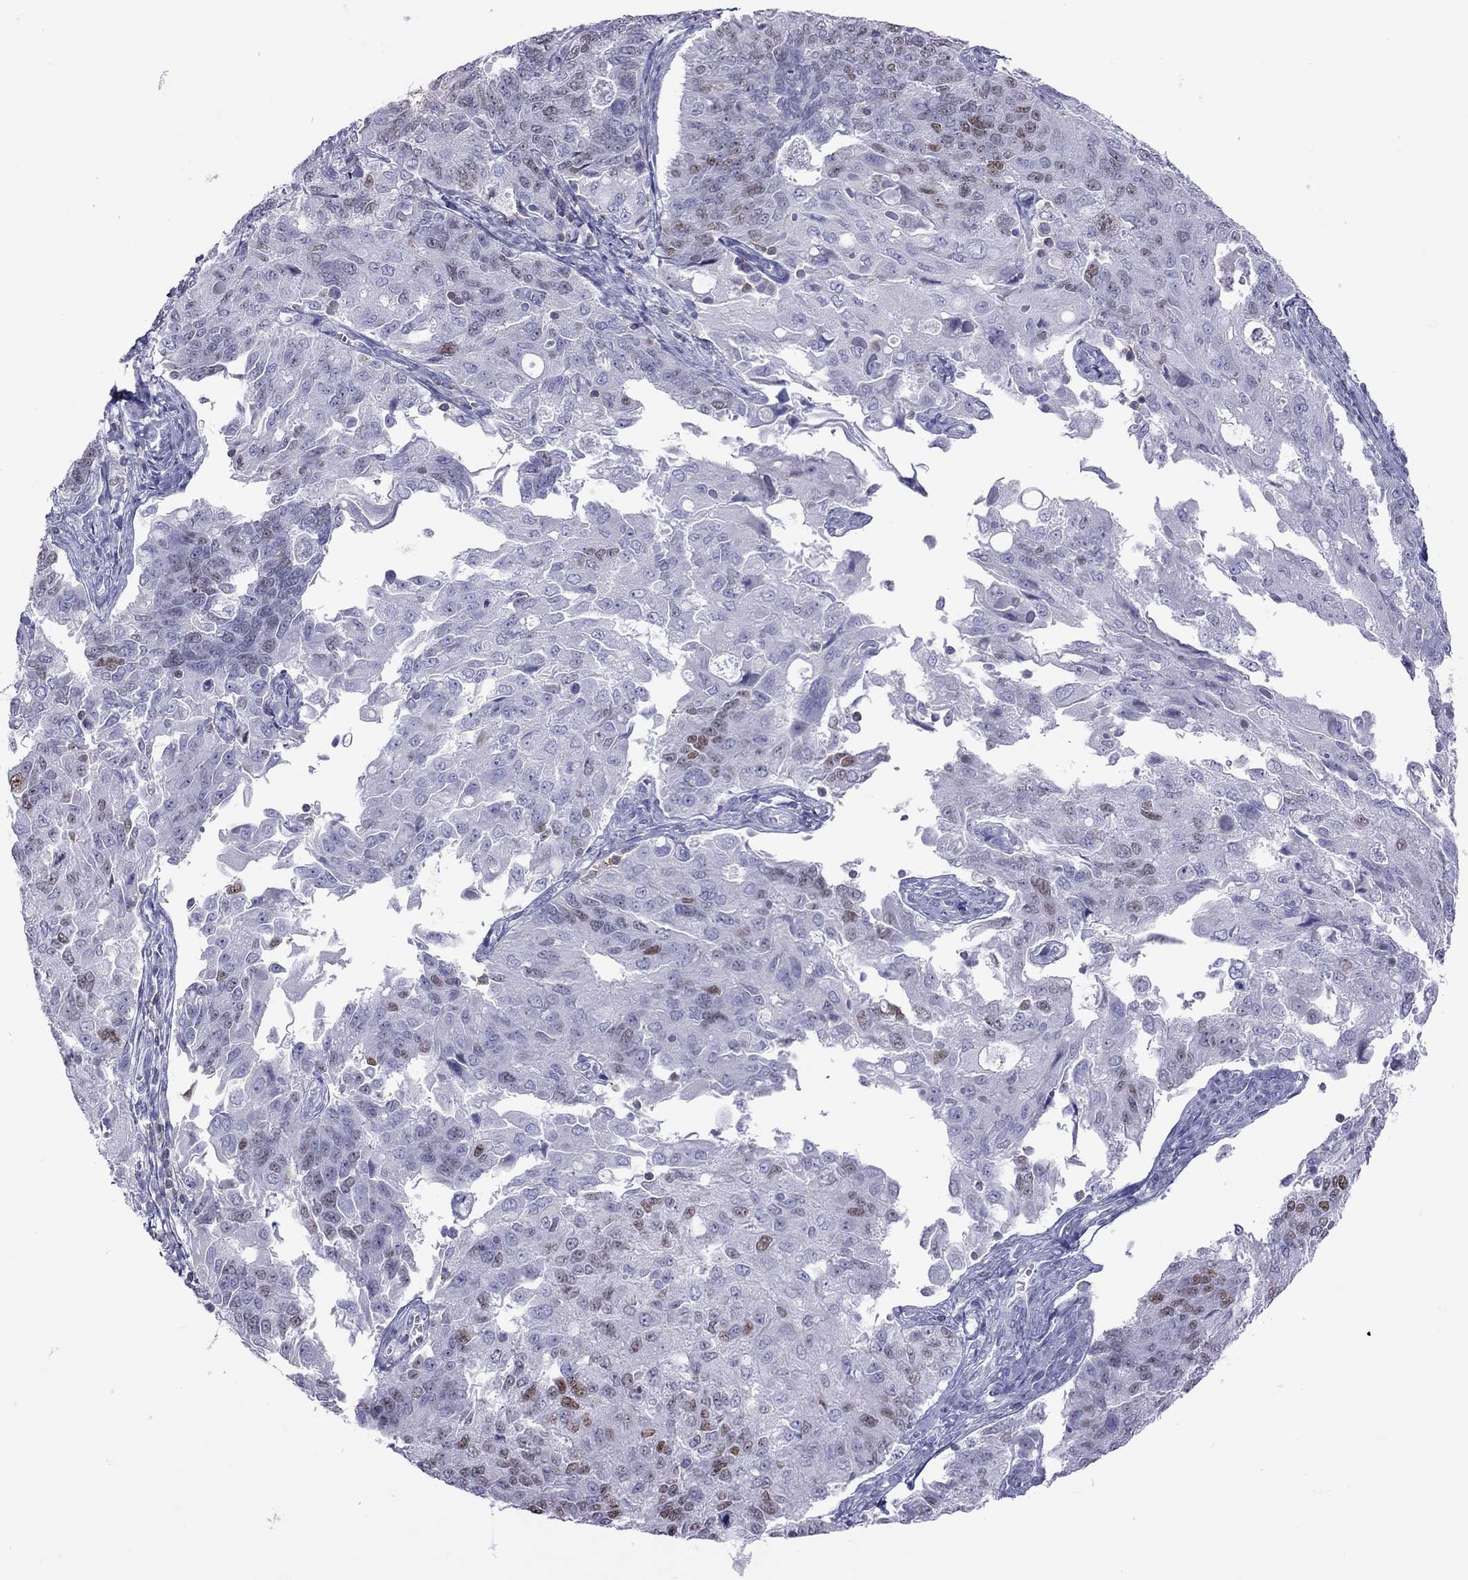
{"staining": {"intensity": "moderate", "quantity": "<25%", "location": "nuclear"}, "tissue": "endometrial cancer", "cell_type": "Tumor cells", "image_type": "cancer", "snomed": [{"axis": "morphology", "description": "Adenocarcinoma, NOS"}, {"axis": "topography", "description": "Endometrium"}], "caption": "This histopathology image shows immunohistochemistry (IHC) staining of endometrial adenocarcinoma, with low moderate nuclear positivity in approximately <25% of tumor cells.", "gene": "STAG3", "patient": {"sex": "female", "age": 43}}